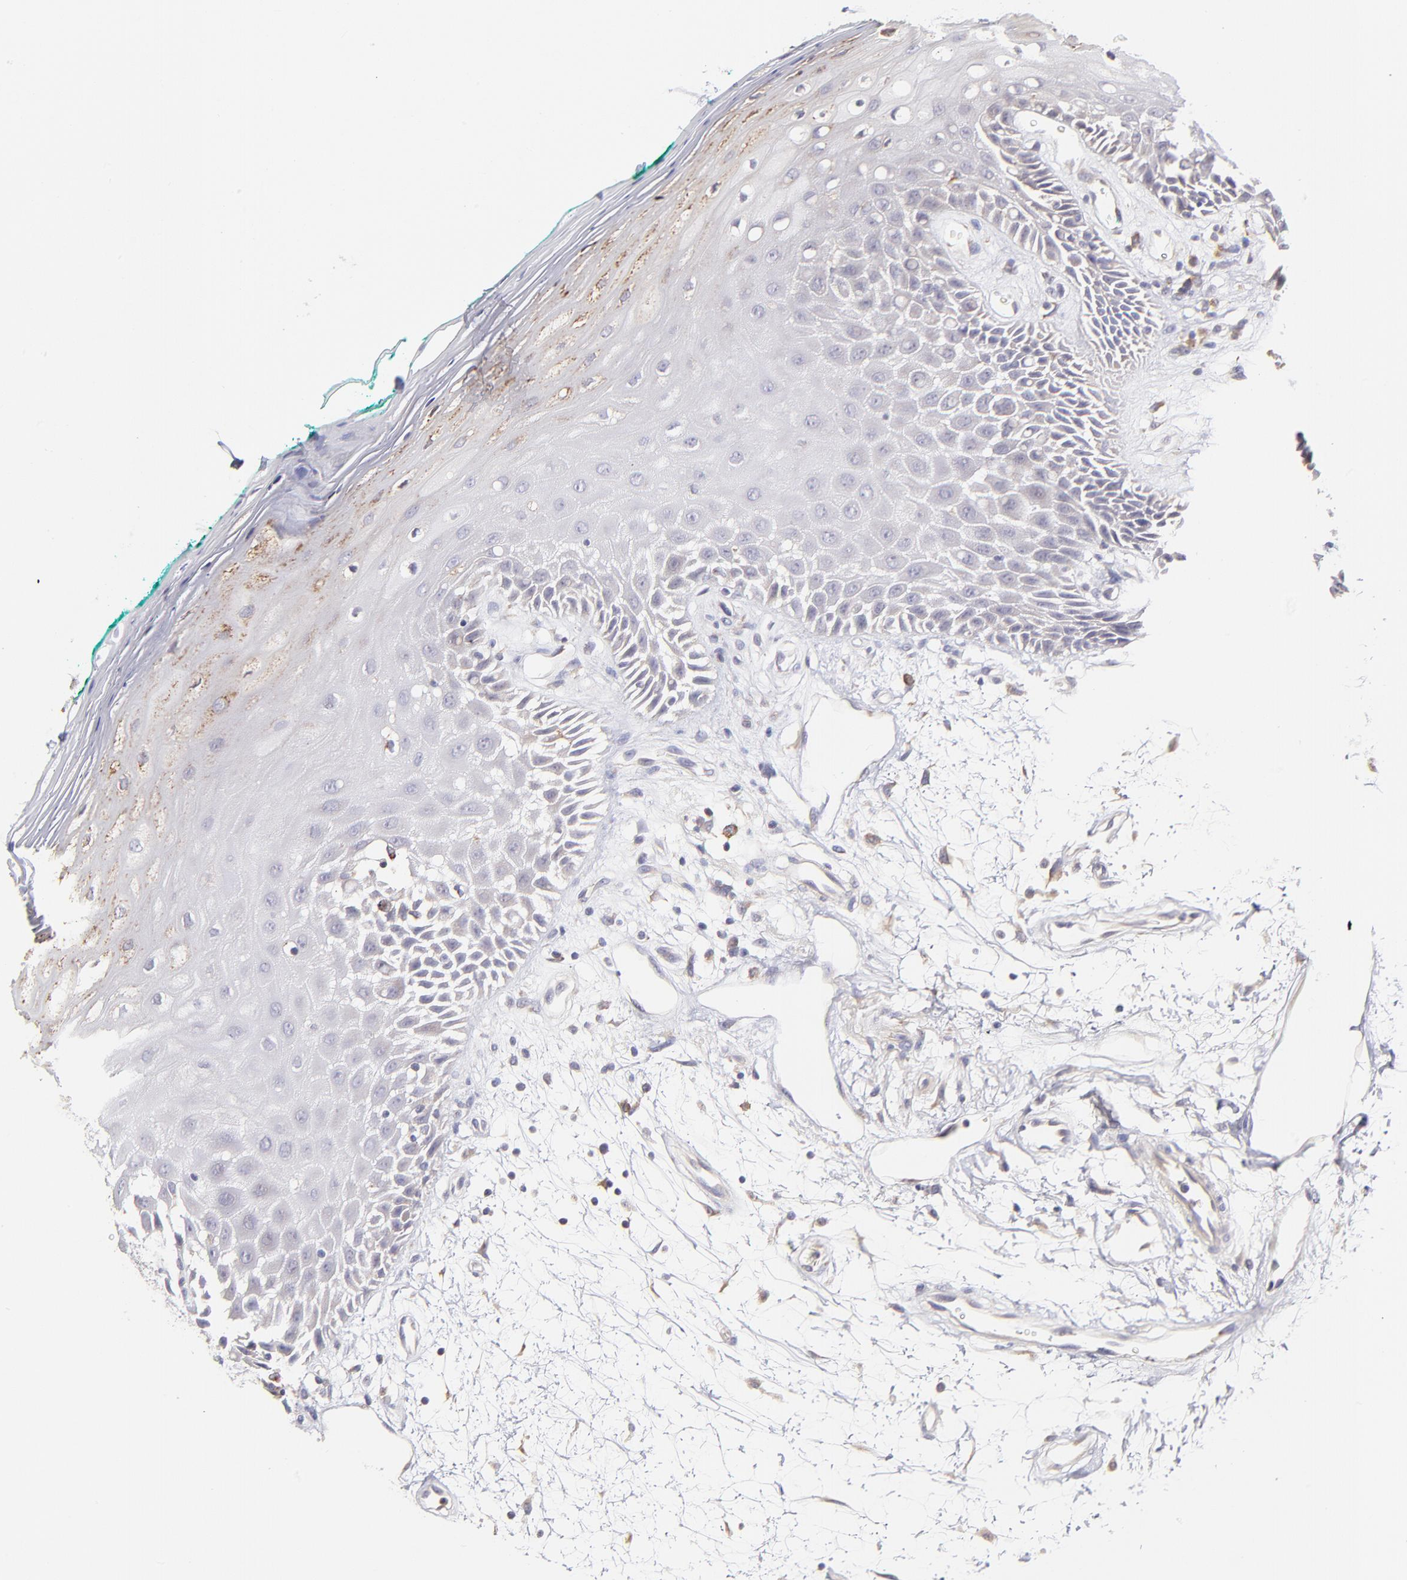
{"staining": {"intensity": "weak", "quantity": "<25%", "location": "cytoplasmic/membranous"}, "tissue": "oral mucosa", "cell_type": "Squamous epithelial cells", "image_type": "normal", "snomed": [{"axis": "morphology", "description": "Normal tissue, NOS"}, {"axis": "morphology", "description": "Squamous cell carcinoma, NOS"}, {"axis": "topography", "description": "Skeletal muscle"}, {"axis": "topography", "description": "Oral tissue"}, {"axis": "topography", "description": "Head-Neck"}], "caption": "A photomicrograph of oral mucosa stained for a protein shows no brown staining in squamous epithelial cells.", "gene": "GCSAM", "patient": {"sex": "female", "age": 84}}